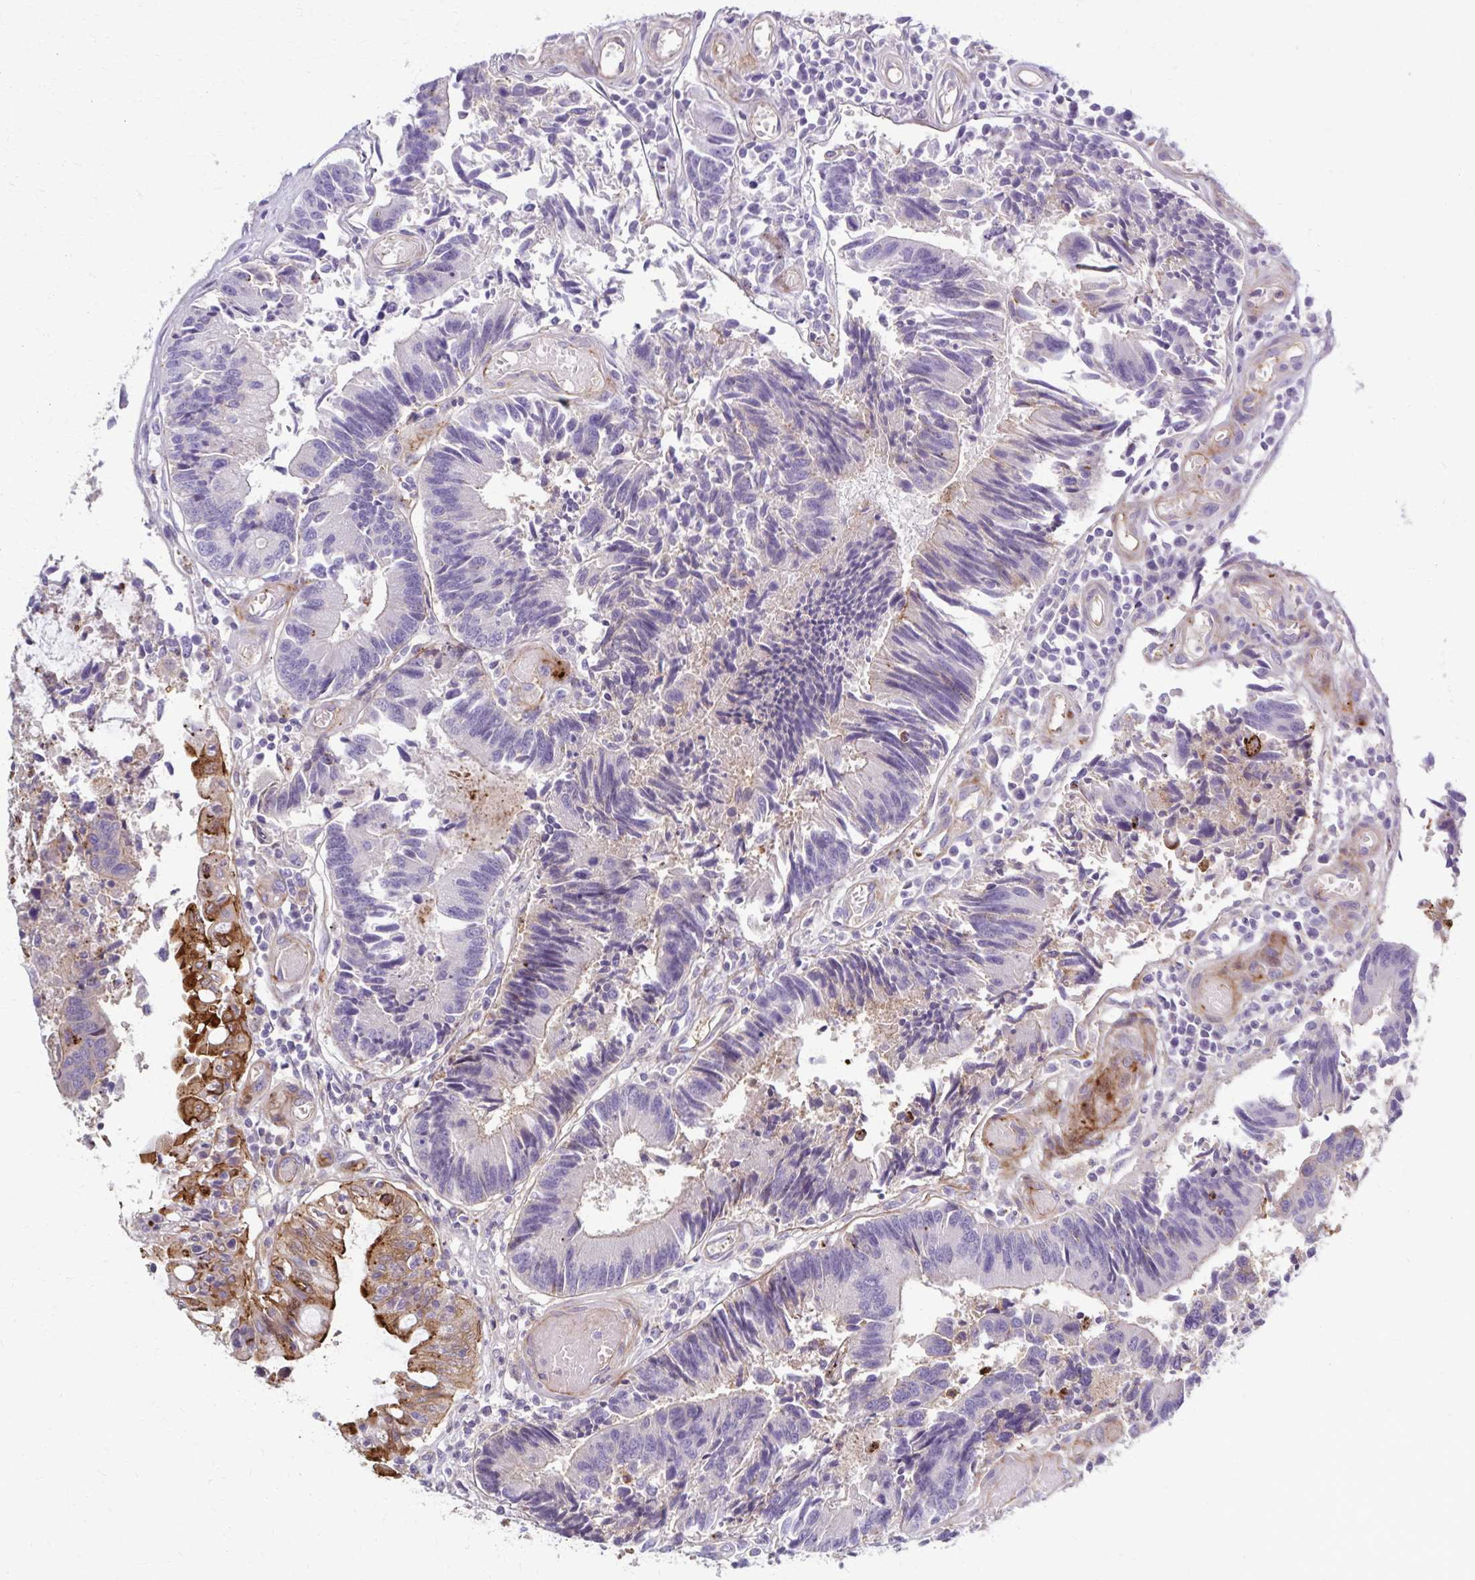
{"staining": {"intensity": "moderate", "quantity": "<25%", "location": "cytoplasmic/membranous"}, "tissue": "colorectal cancer", "cell_type": "Tumor cells", "image_type": "cancer", "snomed": [{"axis": "morphology", "description": "Adenocarcinoma, NOS"}, {"axis": "topography", "description": "Colon"}], "caption": "Protein staining demonstrates moderate cytoplasmic/membranous expression in about <25% of tumor cells in adenocarcinoma (colorectal).", "gene": "TMEM60", "patient": {"sex": "female", "age": 67}}